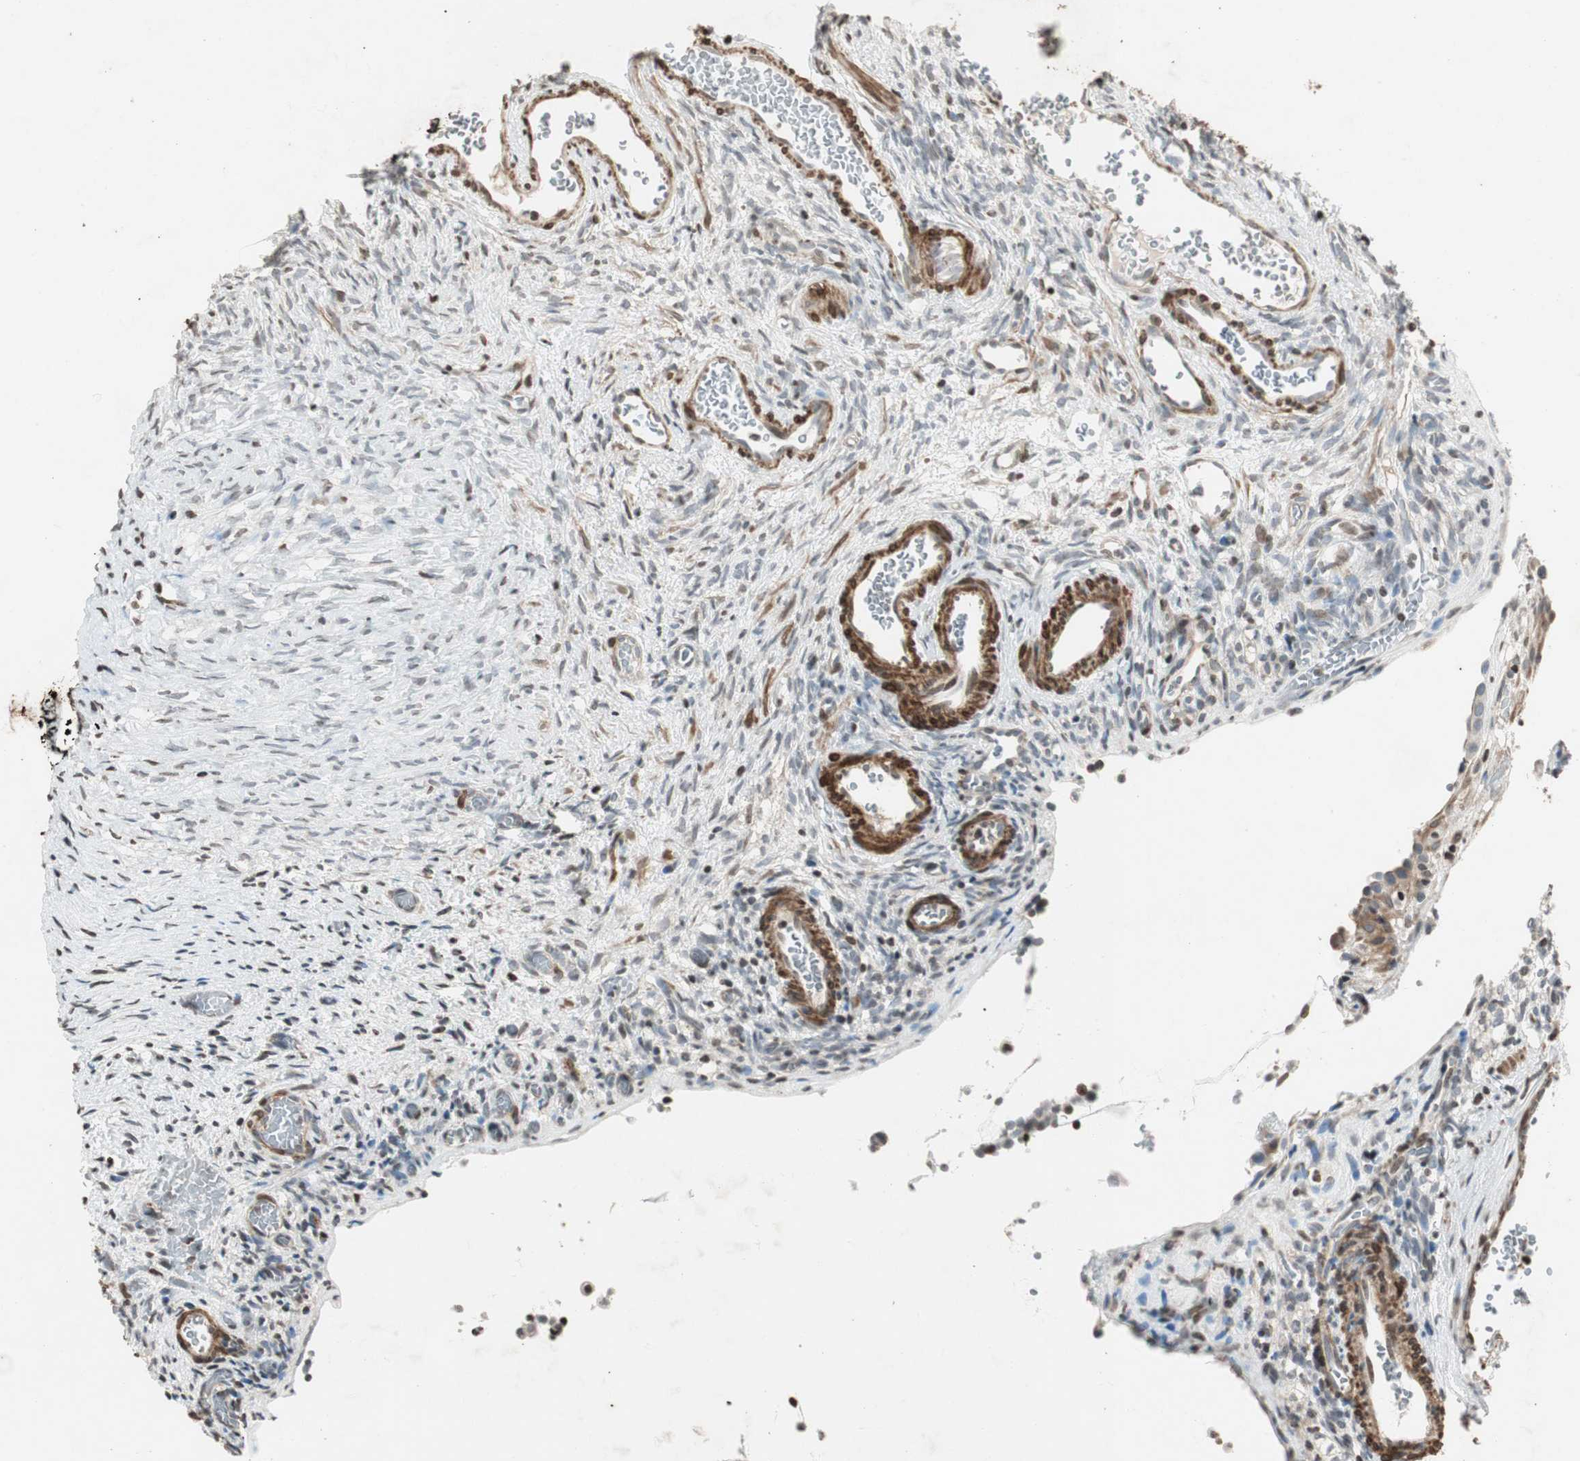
{"staining": {"intensity": "negative", "quantity": "none", "location": "none"}, "tissue": "ovary", "cell_type": "Ovarian stroma cells", "image_type": "normal", "snomed": [{"axis": "morphology", "description": "Normal tissue, NOS"}, {"axis": "topography", "description": "Ovary"}], "caption": "The histopathology image displays no staining of ovarian stroma cells in normal ovary. (DAB immunohistochemistry (IHC), high magnification).", "gene": "PRKG1", "patient": {"sex": "female", "age": 35}}